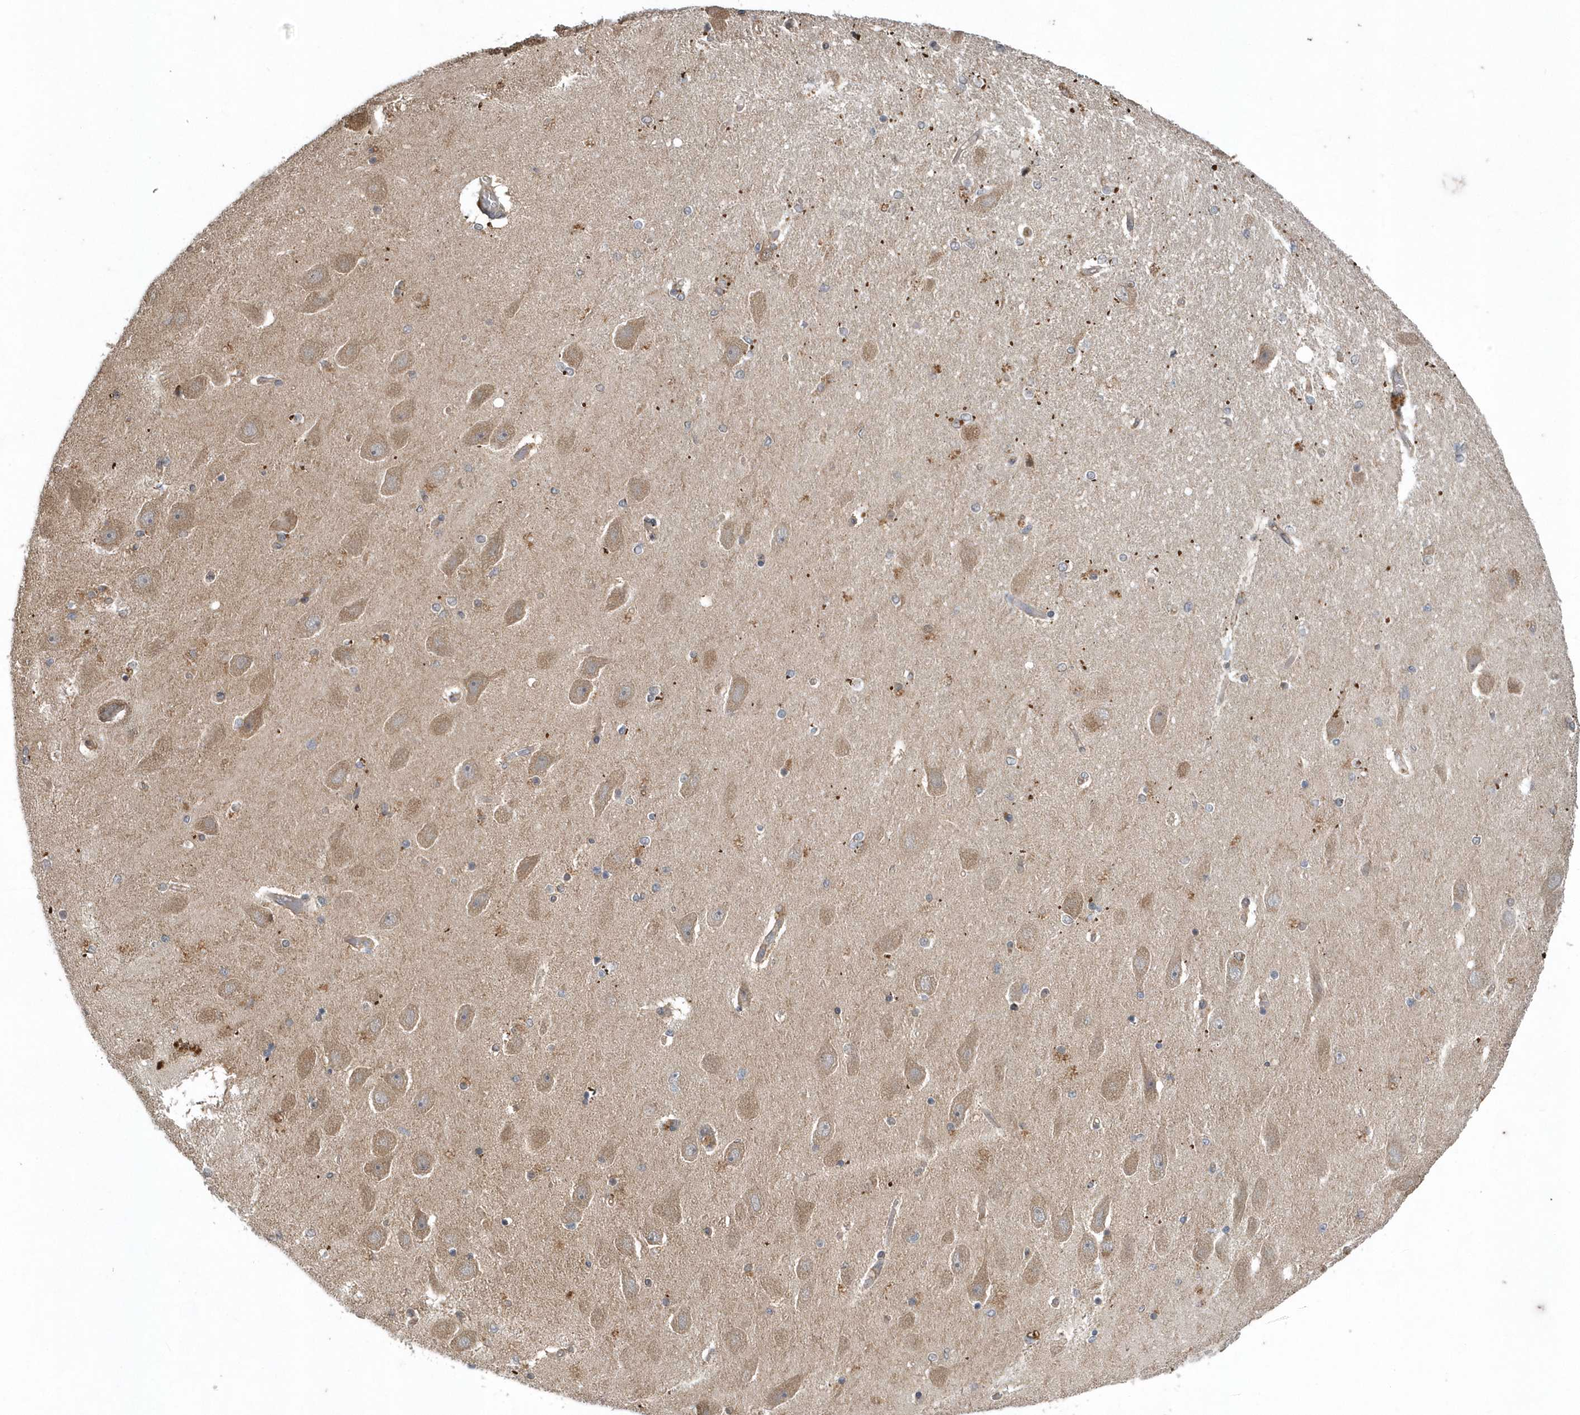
{"staining": {"intensity": "negative", "quantity": "none", "location": "none"}, "tissue": "hippocampus", "cell_type": "Glial cells", "image_type": "normal", "snomed": [{"axis": "morphology", "description": "Normal tissue, NOS"}, {"axis": "topography", "description": "Hippocampus"}], "caption": "This is an IHC photomicrograph of normal hippocampus. There is no positivity in glial cells.", "gene": "HMGCS1", "patient": {"sex": "female", "age": 54}}